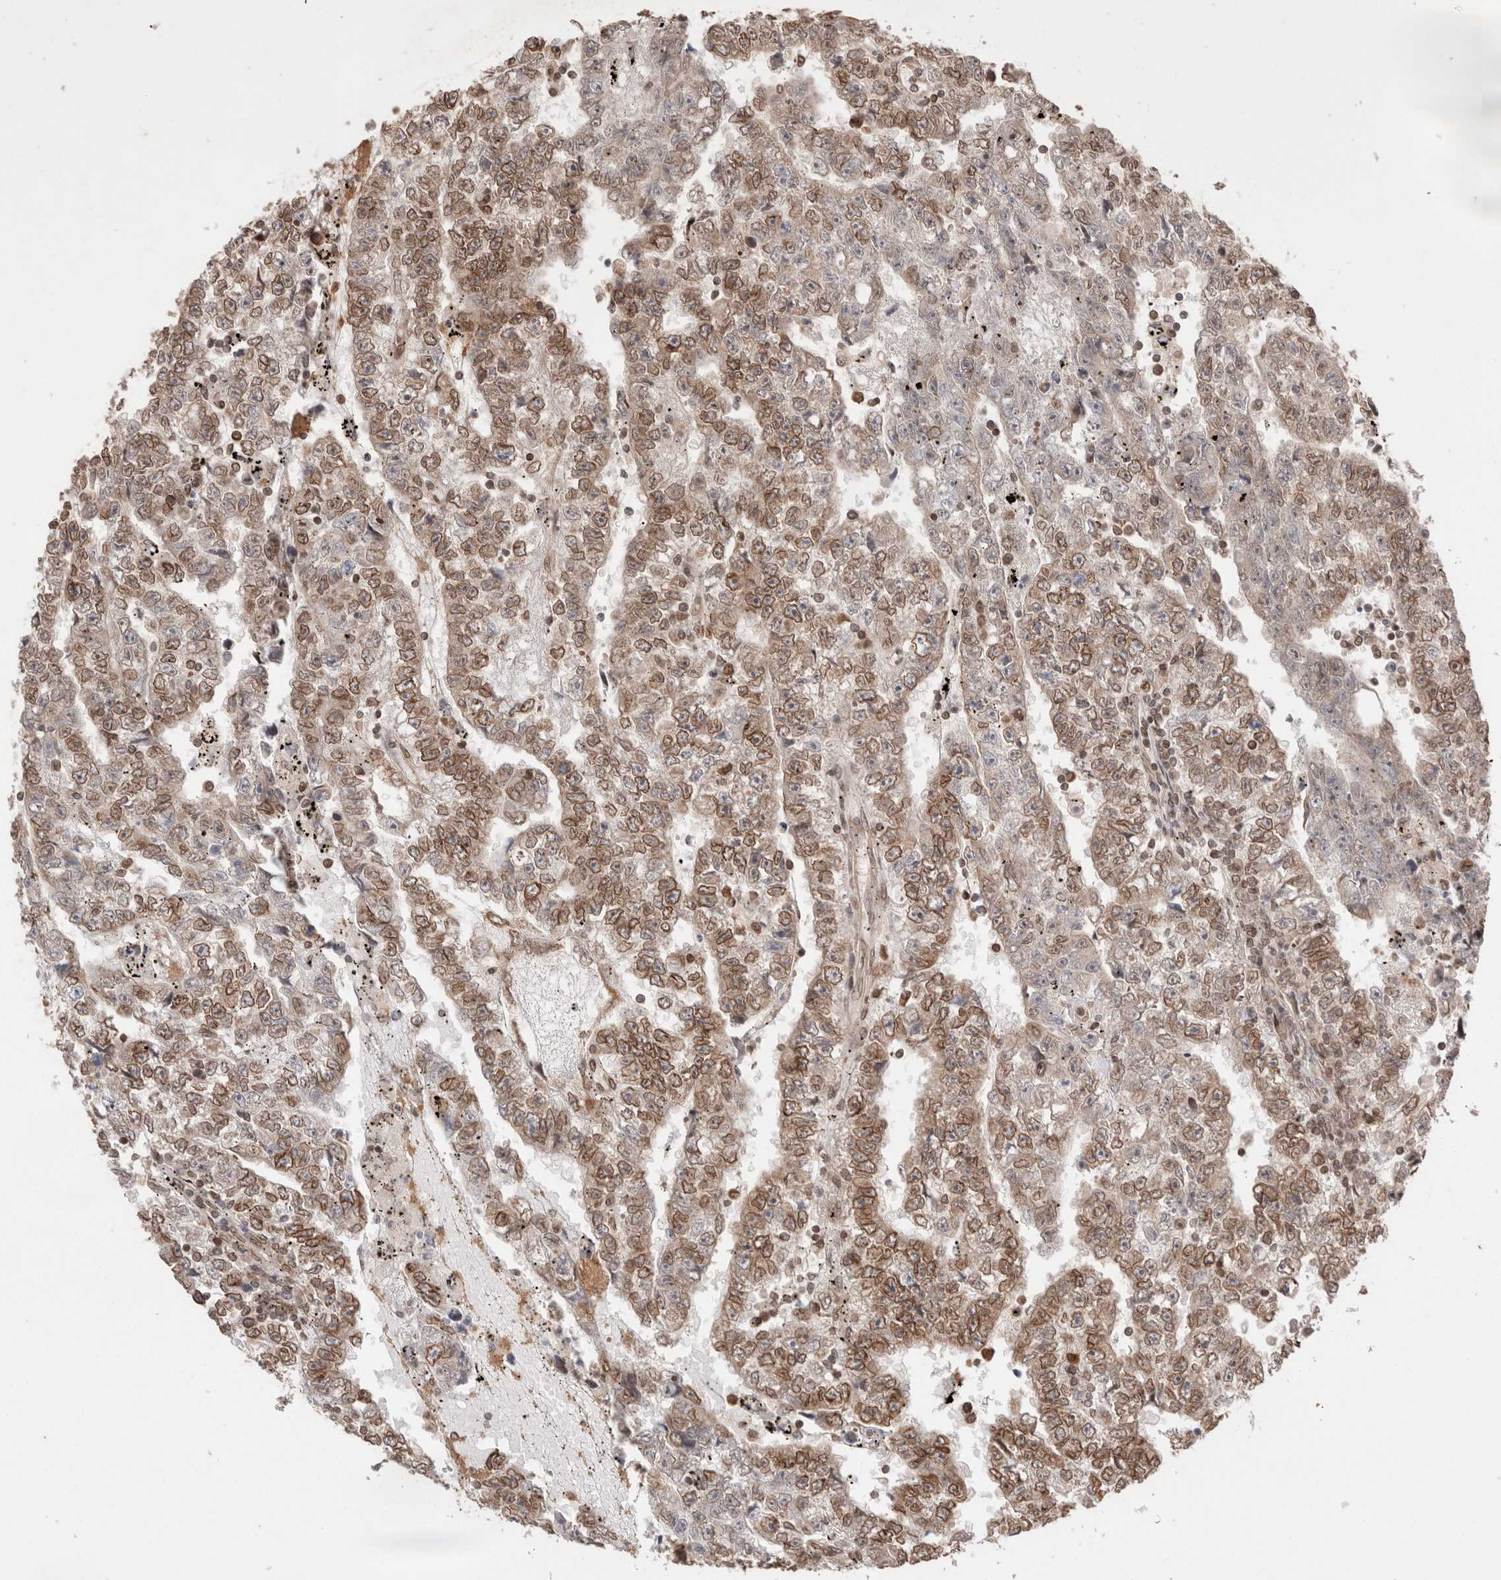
{"staining": {"intensity": "moderate", "quantity": "25%-75%", "location": "cytoplasmic/membranous,nuclear"}, "tissue": "testis cancer", "cell_type": "Tumor cells", "image_type": "cancer", "snomed": [{"axis": "morphology", "description": "Carcinoma, Embryonal, NOS"}, {"axis": "topography", "description": "Testis"}], "caption": "DAB immunohistochemical staining of human testis embryonal carcinoma demonstrates moderate cytoplasmic/membranous and nuclear protein positivity in about 25%-75% of tumor cells. (IHC, brightfield microscopy, high magnification).", "gene": "TPR", "patient": {"sex": "male", "age": 25}}